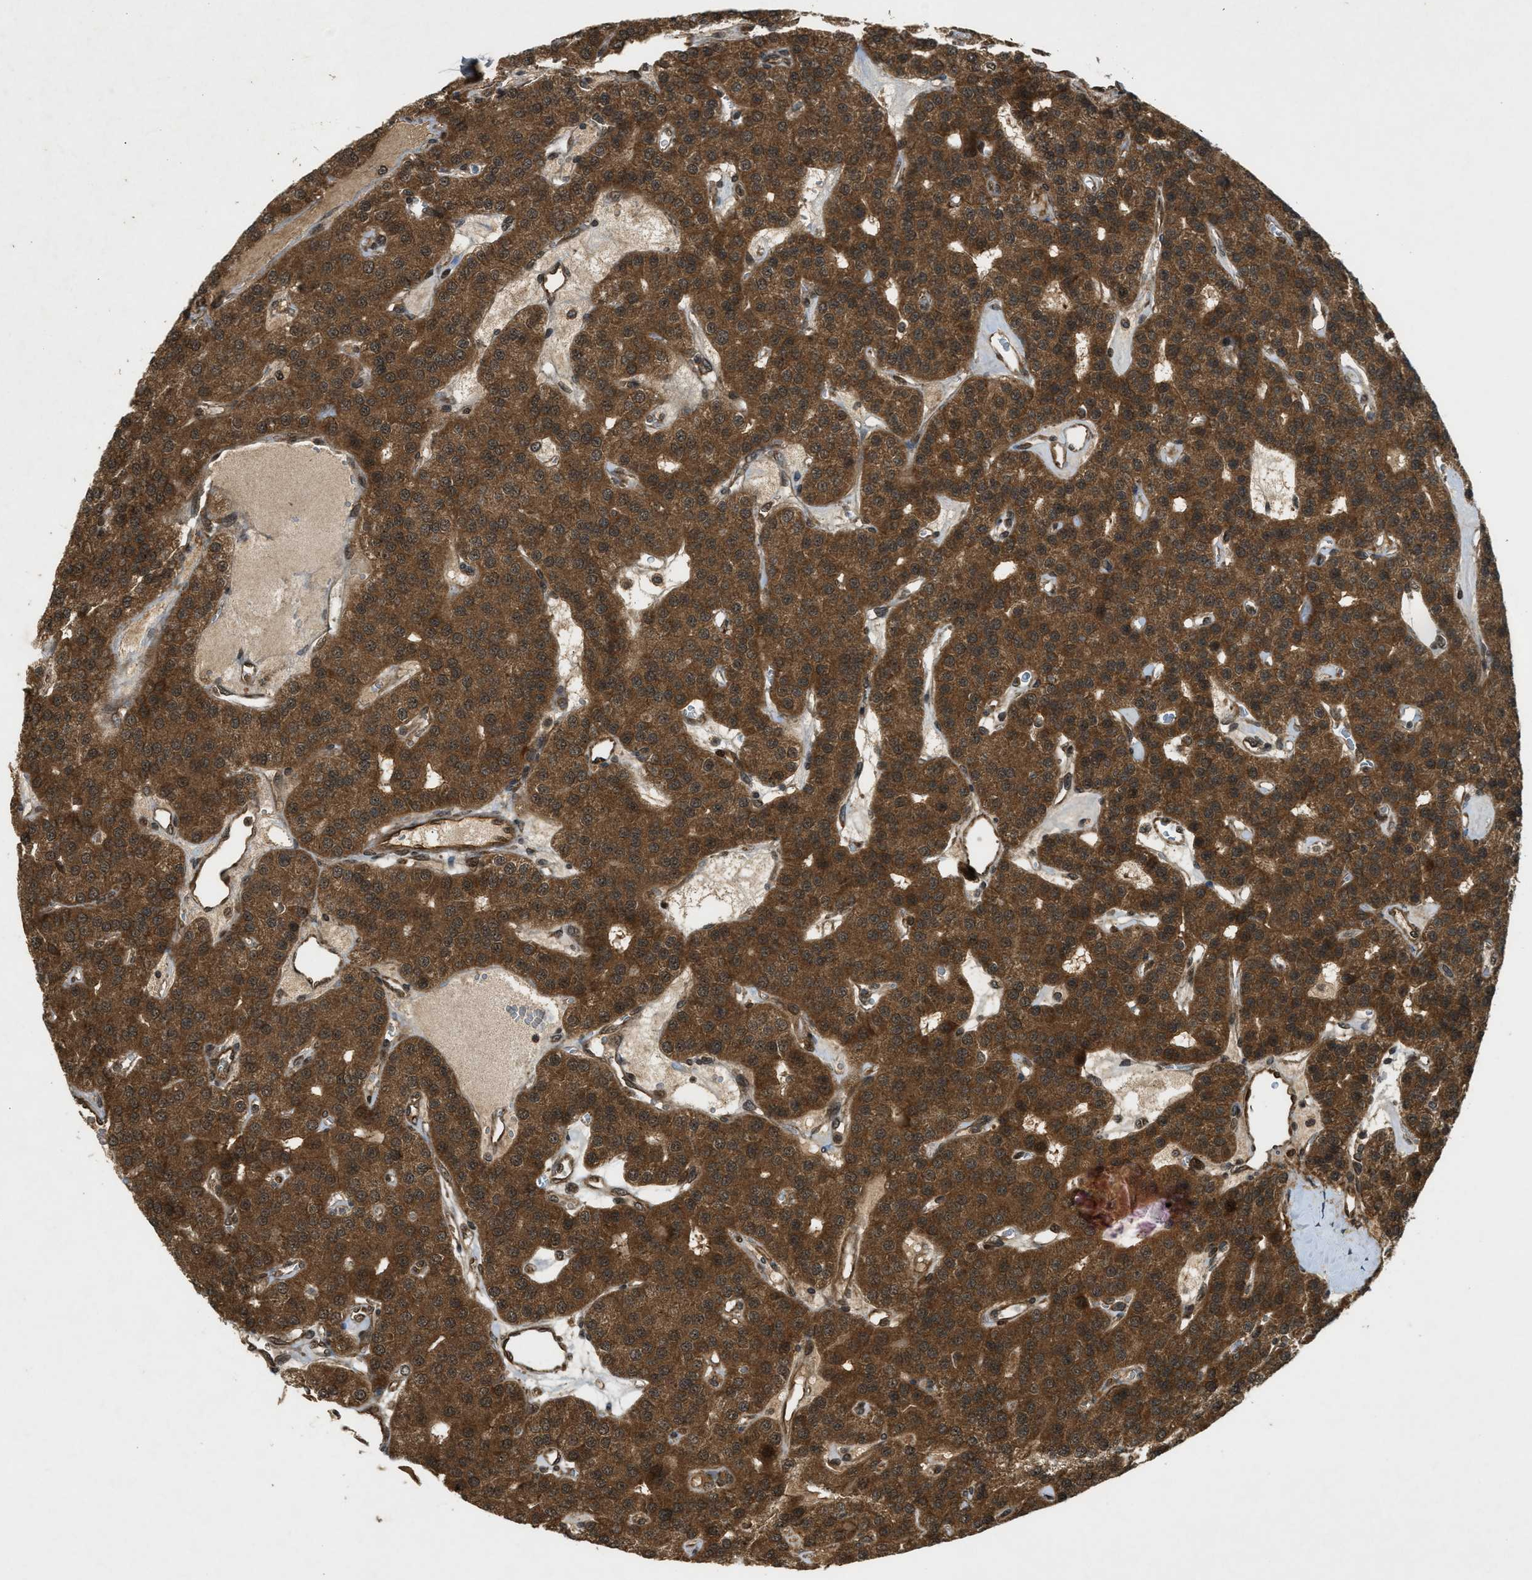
{"staining": {"intensity": "strong", "quantity": ">75%", "location": "cytoplasmic/membranous"}, "tissue": "parathyroid gland", "cell_type": "Glandular cells", "image_type": "normal", "snomed": [{"axis": "morphology", "description": "Normal tissue, NOS"}, {"axis": "morphology", "description": "Adenoma, NOS"}, {"axis": "topography", "description": "Parathyroid gland"}], "caption": "DAB (3,3'-diaminobenzidine) immunohistochemical staining of normal human parathyroid gland exhibits strong cytoplasmic/membranous protein positivity in approximately >75% of glandular cells.", "gene": "EIF2AK3", "patient": {"sex": "female", "age": 86}}